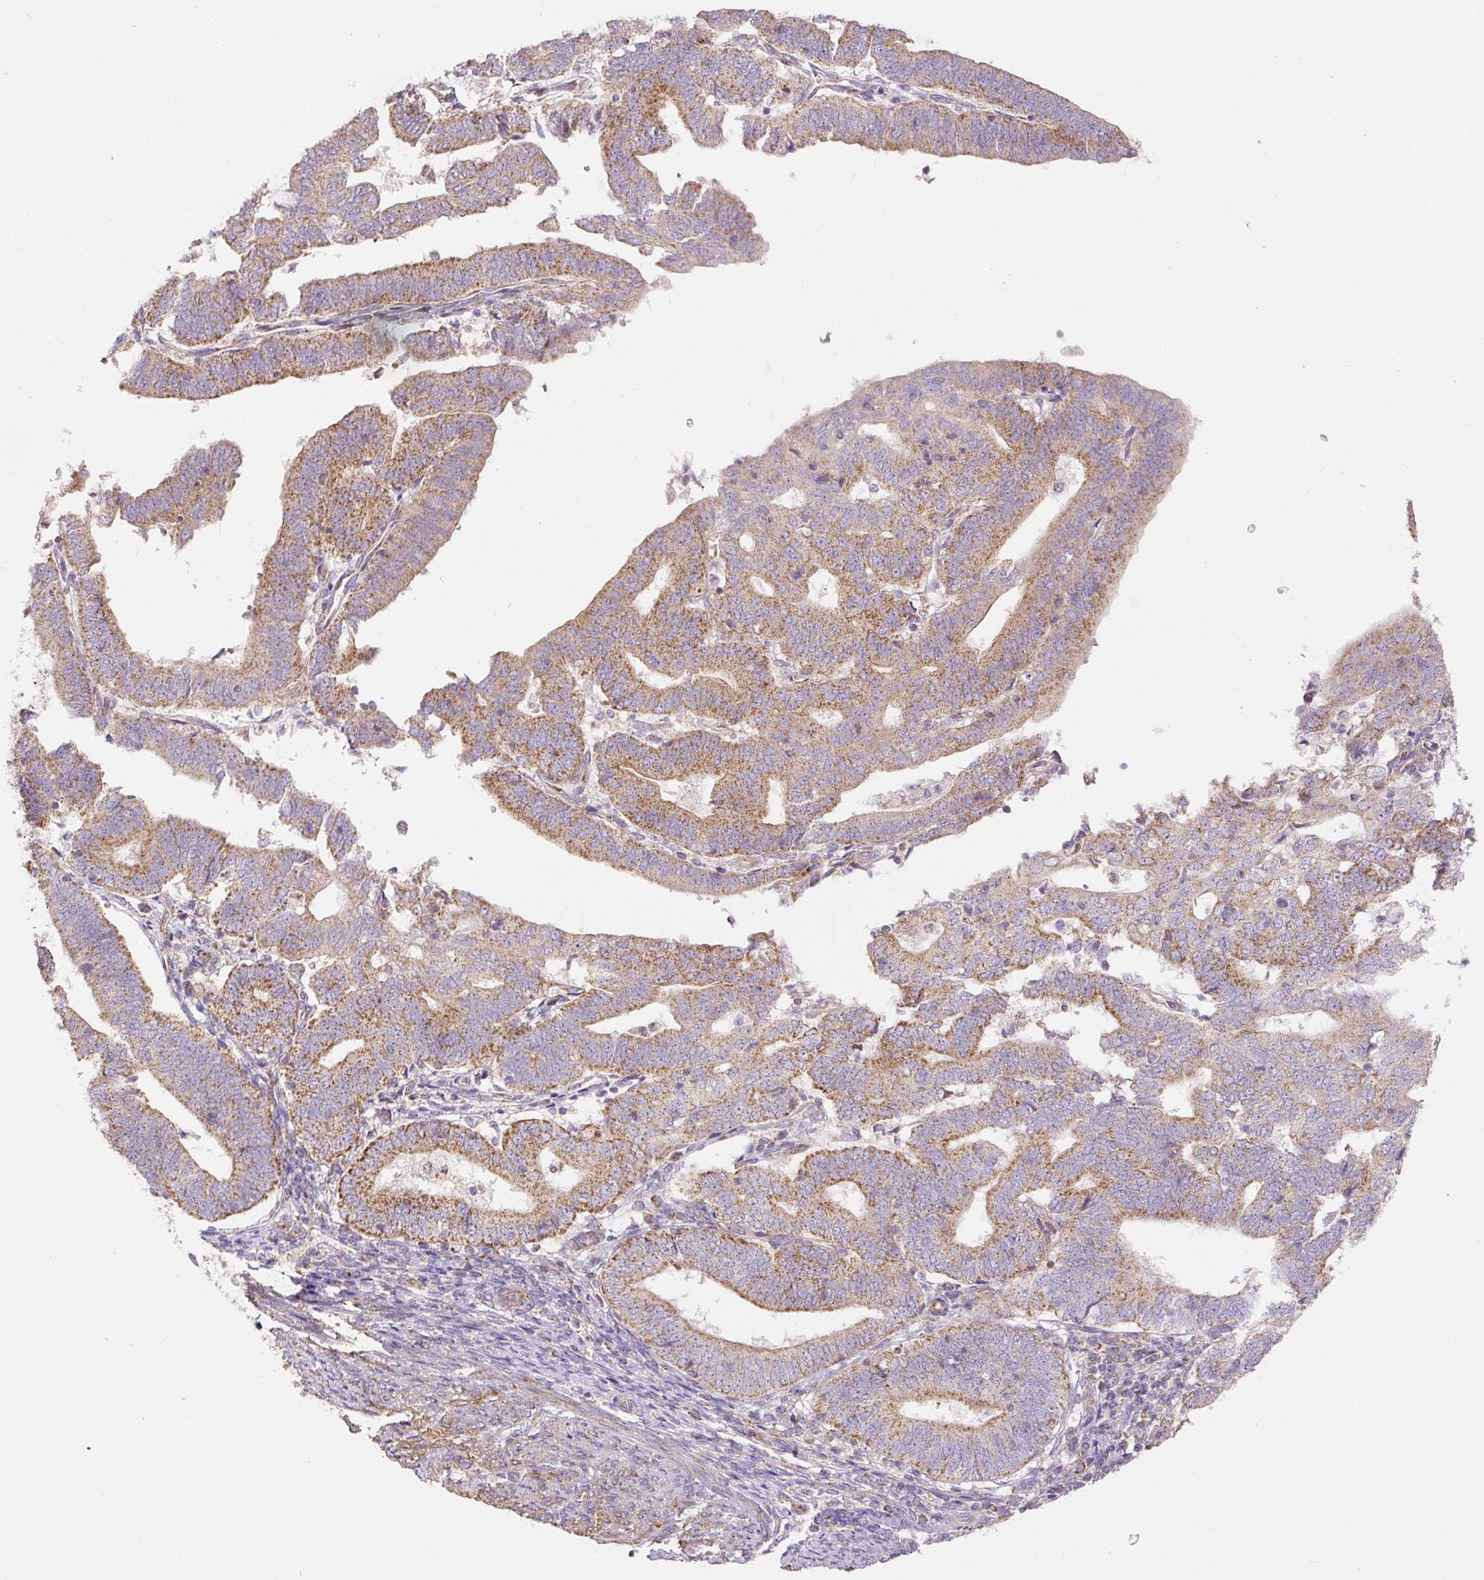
{"staining": {"intensity": "moderate", "quantity": ">75%", "location": "cytoplasmic/membranous"}, "tissue": "endometrial cancer", "cell_type": "Tumor cells", "image_type": "cancer", "snomed": [{"axis": "morphology", "description": "Adenocarcinoma, NOS"}, {"axis": "topography", "description": "Endometrium"}], "caption": "The immunohistochemical stain shows moderate cytoplasmic/membranous staining in tumor cells of adenocarcinoma (endometrial) tissue.", "gene": "NDUFAF2", "patient": {"sex": "female", "age": 70}}